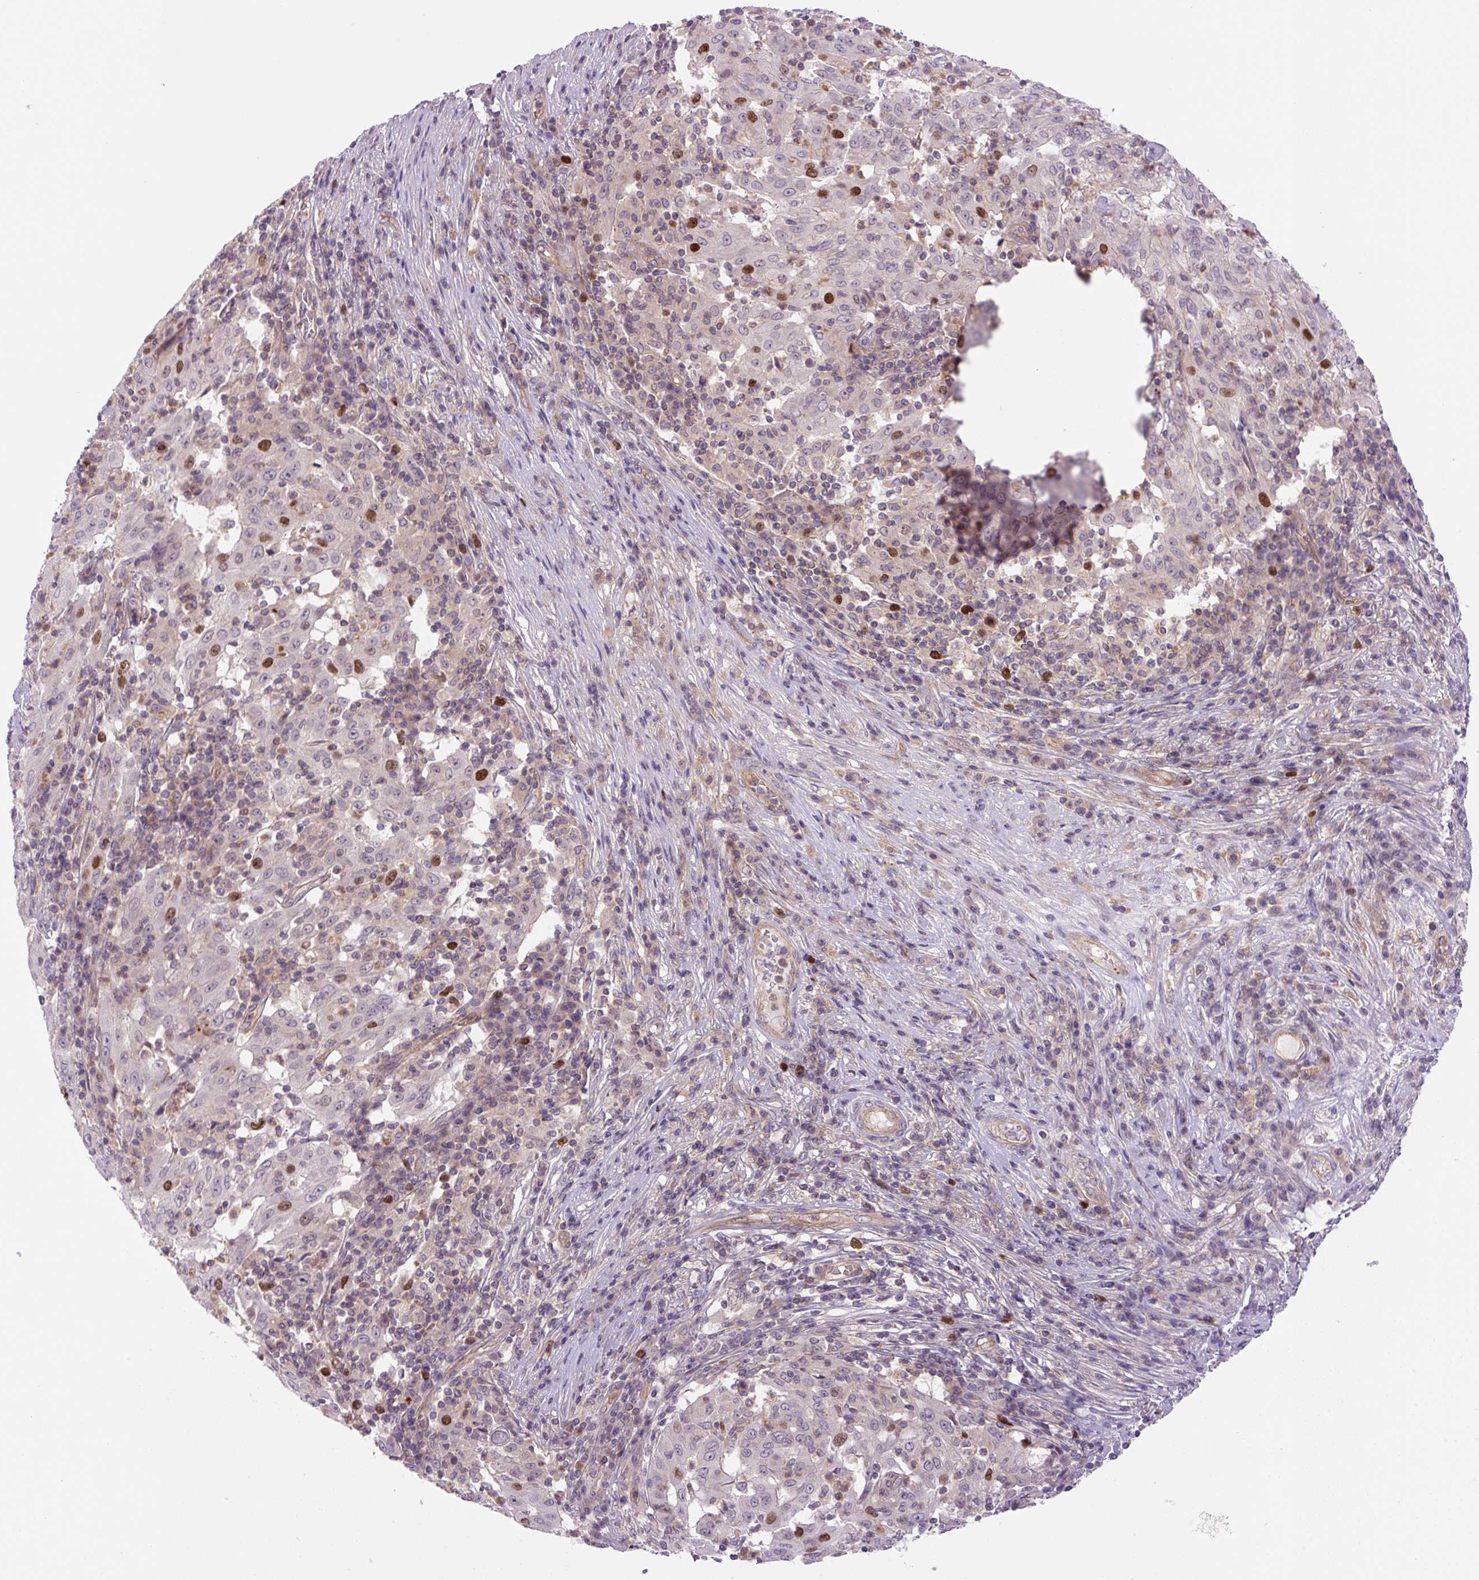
{"staining": {"intensity": "strong", "quantity": "<25%", "location": "nuclear"}, "tissue": "pancreatic cancer", "cell_type": "Tumor cells", "image_type": "cancer", "snomed": [{"axis": "morphology", "description": "Adenocarcinoma, NOS"}, {"axis": "topography", "description": "Pancreas"}], "caption": "Immunohistochemical staining of pancreatic cancer reveals medium levels of strong nuclear protein expression in about <25% of tumor cells.", "gene": "KIFC1", "patient": {"sex": "male", "age": 63}}